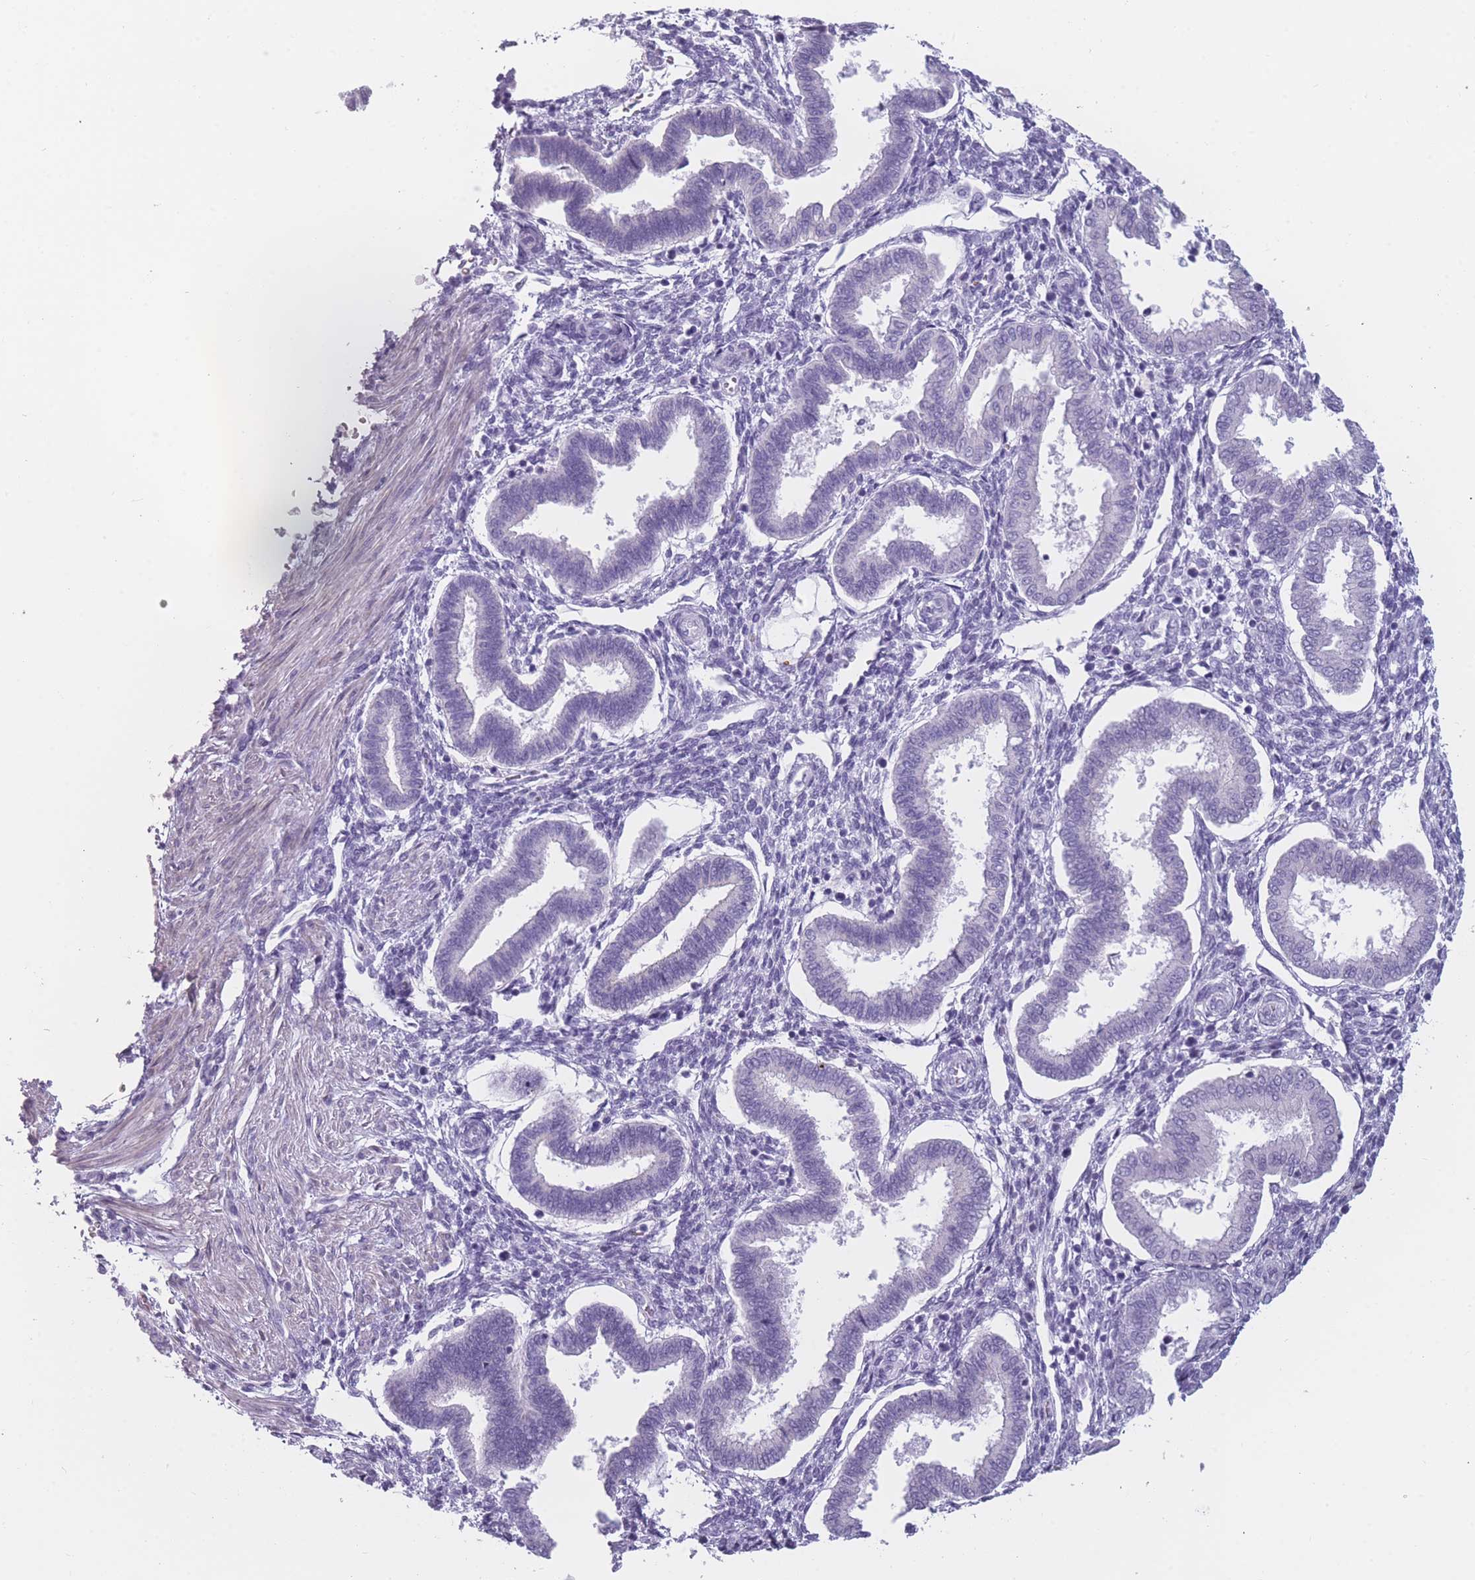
{"staining": {"intensity": "negative", "quantity": "none", "location": "none"}, "tissue": "endometrium", "cell_type": "Cells in endometrial stroma", "image_type": "normal", "snomed": [{"axis": "morphology", "description": "Normal tissue, NOS"}, {"axis": "topography", "description": "Endometrium"}], "caption": "The photomicrograph exhibits no significant expression in cells in endometrial stroma of endometrium.", "gene": "PPFIA3", "patient": {"sex": "female", "age": 24}}